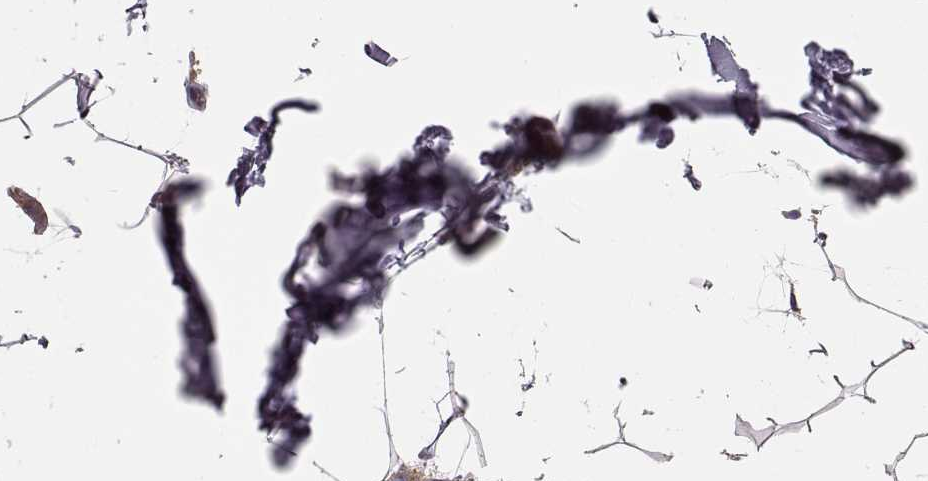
{"staining": {"intensity": "negative", "quantity": "none", "location": "none"}, "tissue": "breast", "cell_type": "Adipocytes", "image_type": "normal", "snomed": [{"axis": "morphology", "description": "Normal tissue, NOS"}, {"axis": "topography", "description": "Breast"}], "caption": "High magnification brightfield microscopy of unremarkable breast stained with DAB (brown) and counterstained with hematoxylin (blue): adipocytes show no significant staining. The staining was performed using DAB to visualize the protein expression in brown, while the nuclei were stained in blue with hematoxylin (Magnification: 20x).", "gene": "RABGAP1", "patient": {"sex": "female", "age": 32}}